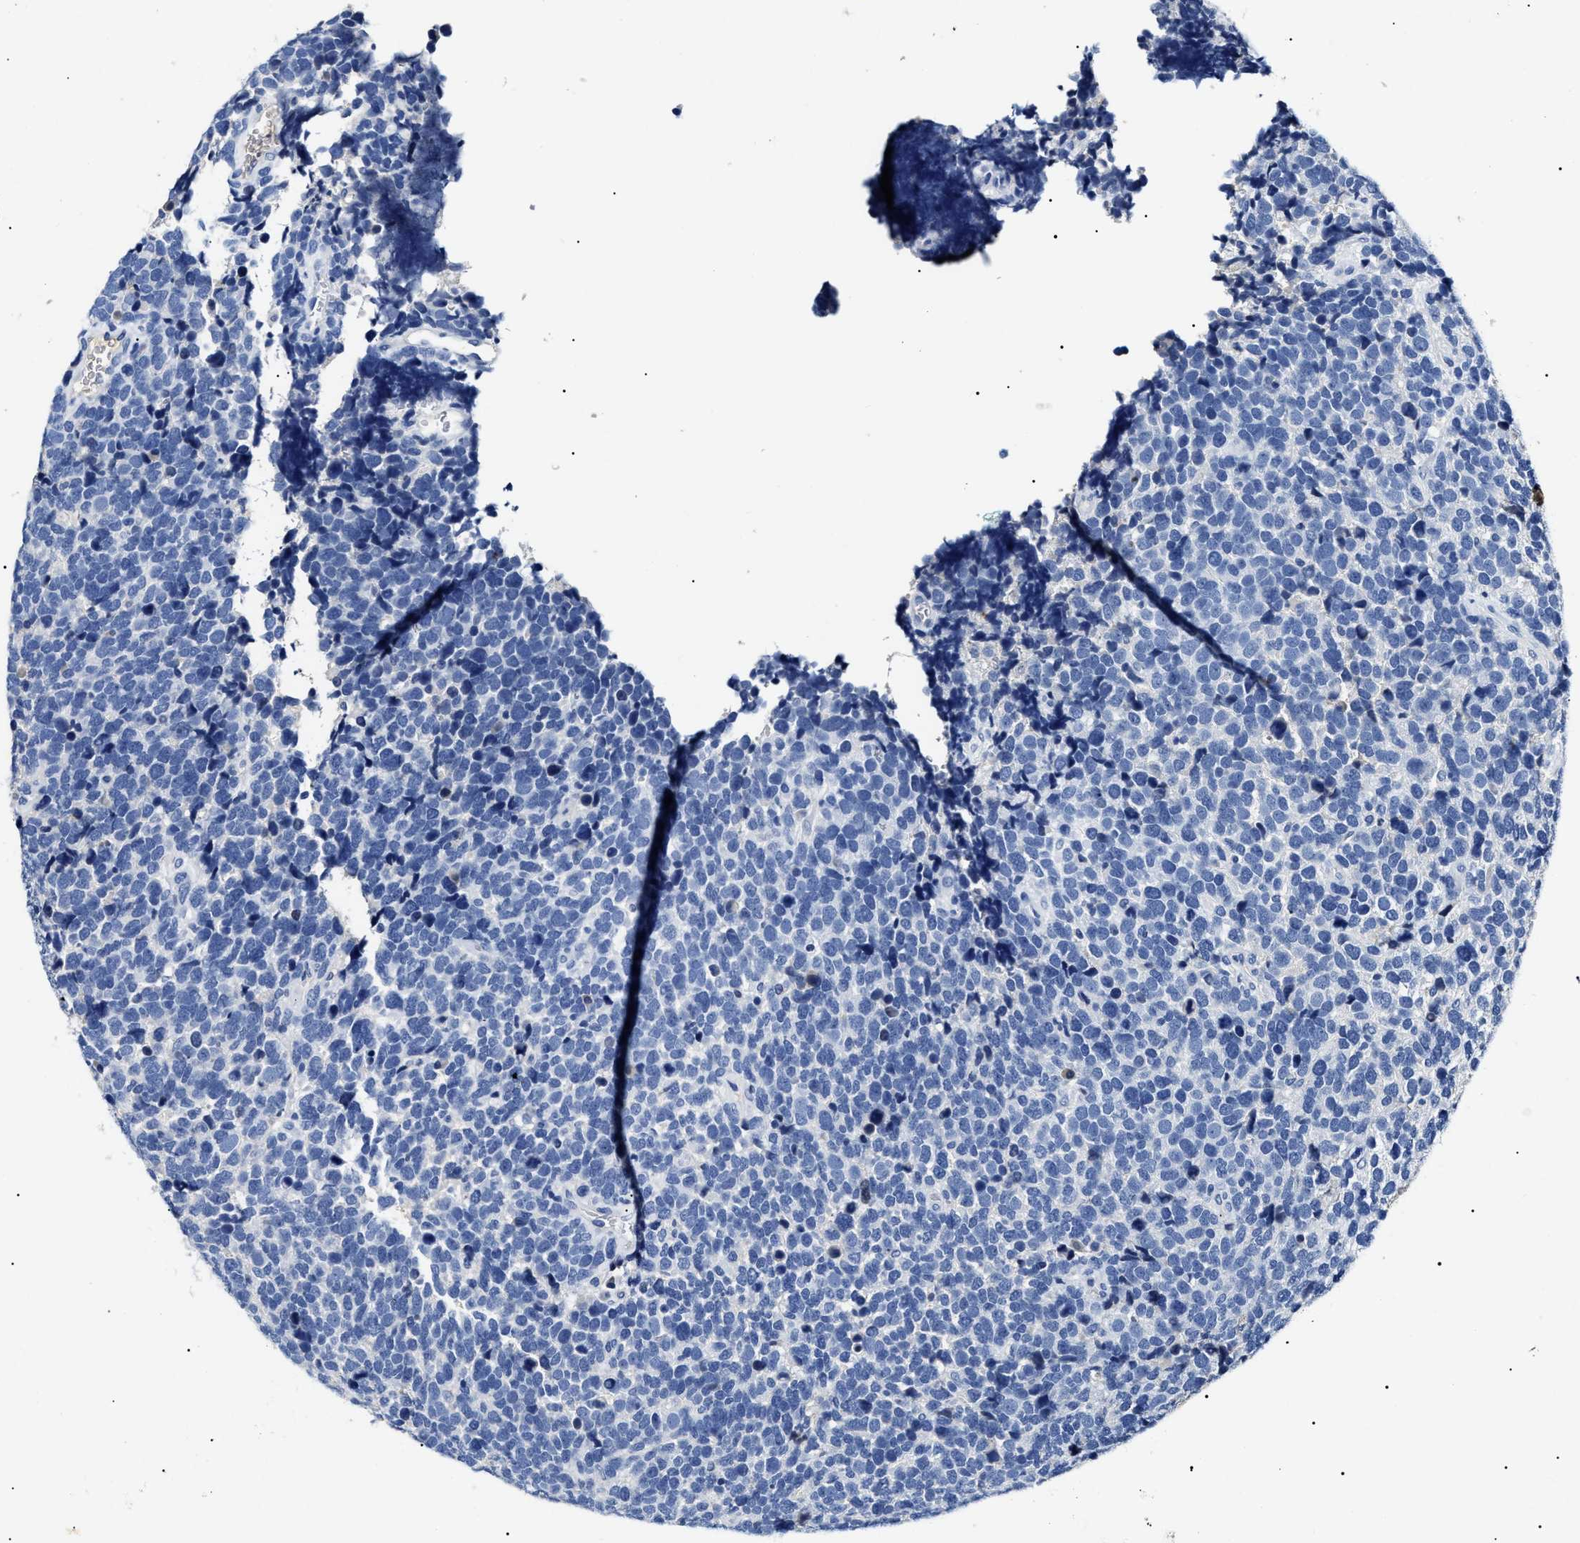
{"staining": {"intensity": "negative", "quantity": "none", "location": "none"}, "tissue": "urothelial cancer", "cell_type": "Tumor cells", "image_type": "cancer", "snomed": [{"axis": "morphology", "description": "Urothelial carcinoma, High grade"}, {"axis": "topography", "description": "Urinary bladder"}], "caption": "Immunohistochemistry (IHC) micrograph of human high-grade urothelial carcinoma stained for a protein (brown), which shows no staining in tumor cells. (DAB (3,3'-diaminobenzidine) immunohistochemistry (IHC) visualized using brightfield microscopy, high magnification).", "gene": "LRRC8E", "patient": {"sex": "female", "age": 82}}